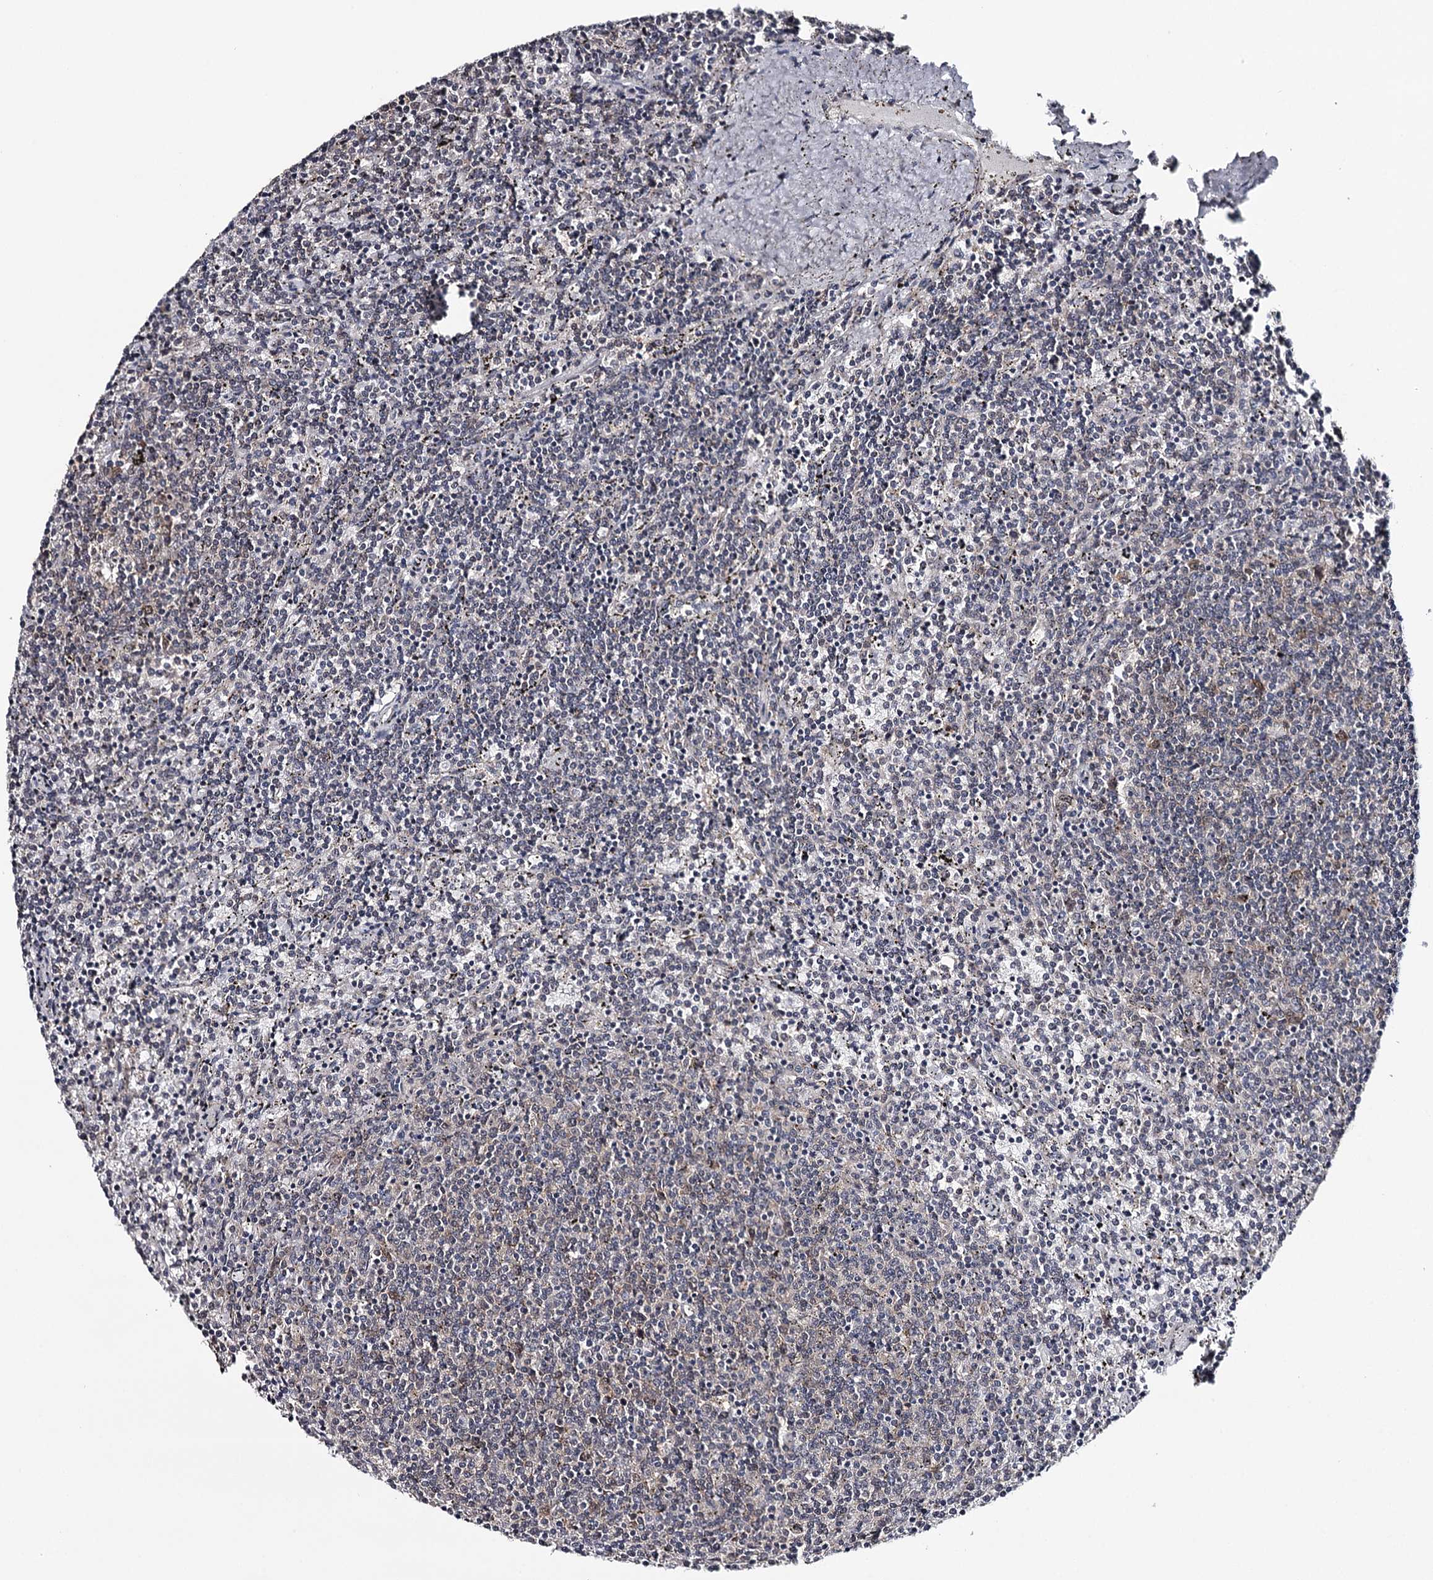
{"staining": {"intensity": "negative", "quantity": "none", "location": "none"}, "tissue": "lymphoma", "cell_type": "Tumor cells", "image_type": "cancer", "snomed": [{"axis": "morphology", "description": "Malignant lymphoma, non-Hodgkin's type, Low grade"}, {"axis": "topography", "description": "Spleen"}], "caption": "Tumor cells are negative for brown protein staining in low-grade malignant lymphoma, non-Hodgkin's type.", "gene": "GTSF1", "patient": {"sex": "female", "age": 50}}